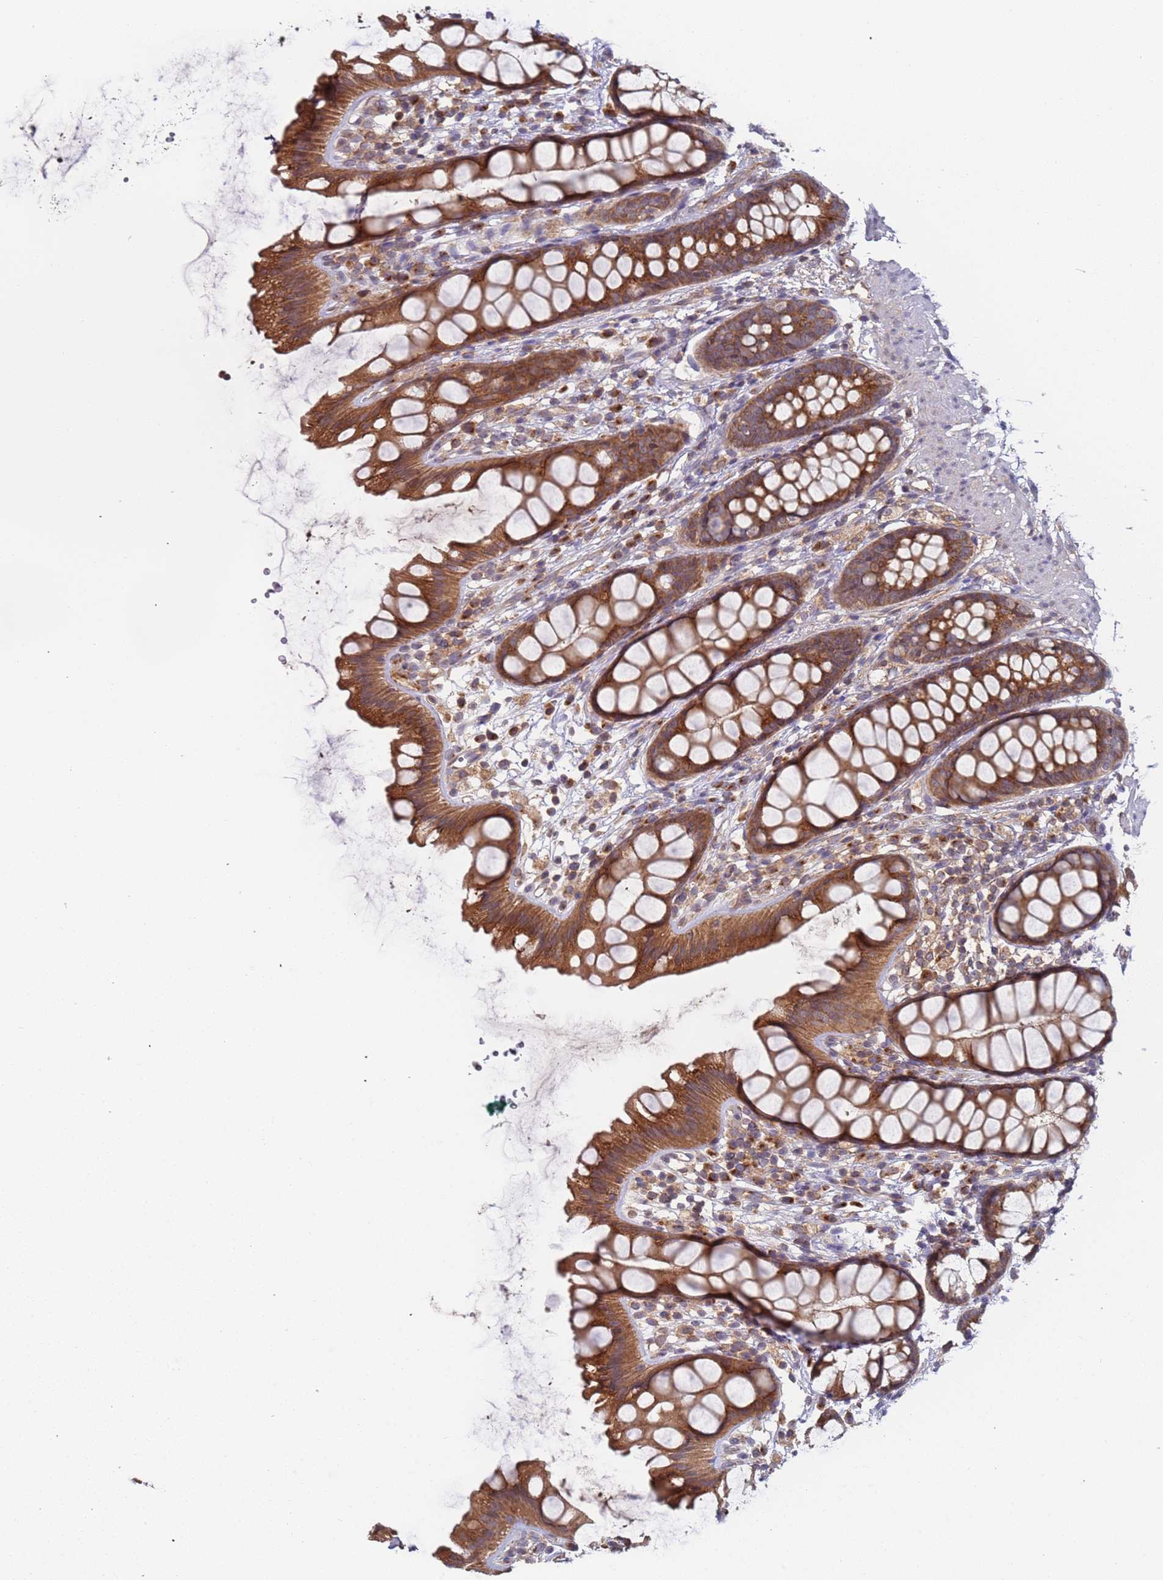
{"staining": {"intensity": "moderate", "quantity": ">75%", "location": "cytoplasmic/membranous"}, "tissue": "rectum", "cell_type": "Glandular cells", "image_type": "normal", "snomed": [{"axis": "morphology", "description": "Normal tissue, NOS"}, {"axis": "topography", "description": "Rectum"}], "caption": "A medium amount of moderate cytoplasmic/membranous positivity is seen in approximately >75% of glandular cells in benign rectum. (DAB (3,3'-diaminobenzidine) IHC with brightfield microscopy, high magnification).", "gene": "OR5A2", "patient": {"sex": "female", "age": 65}}